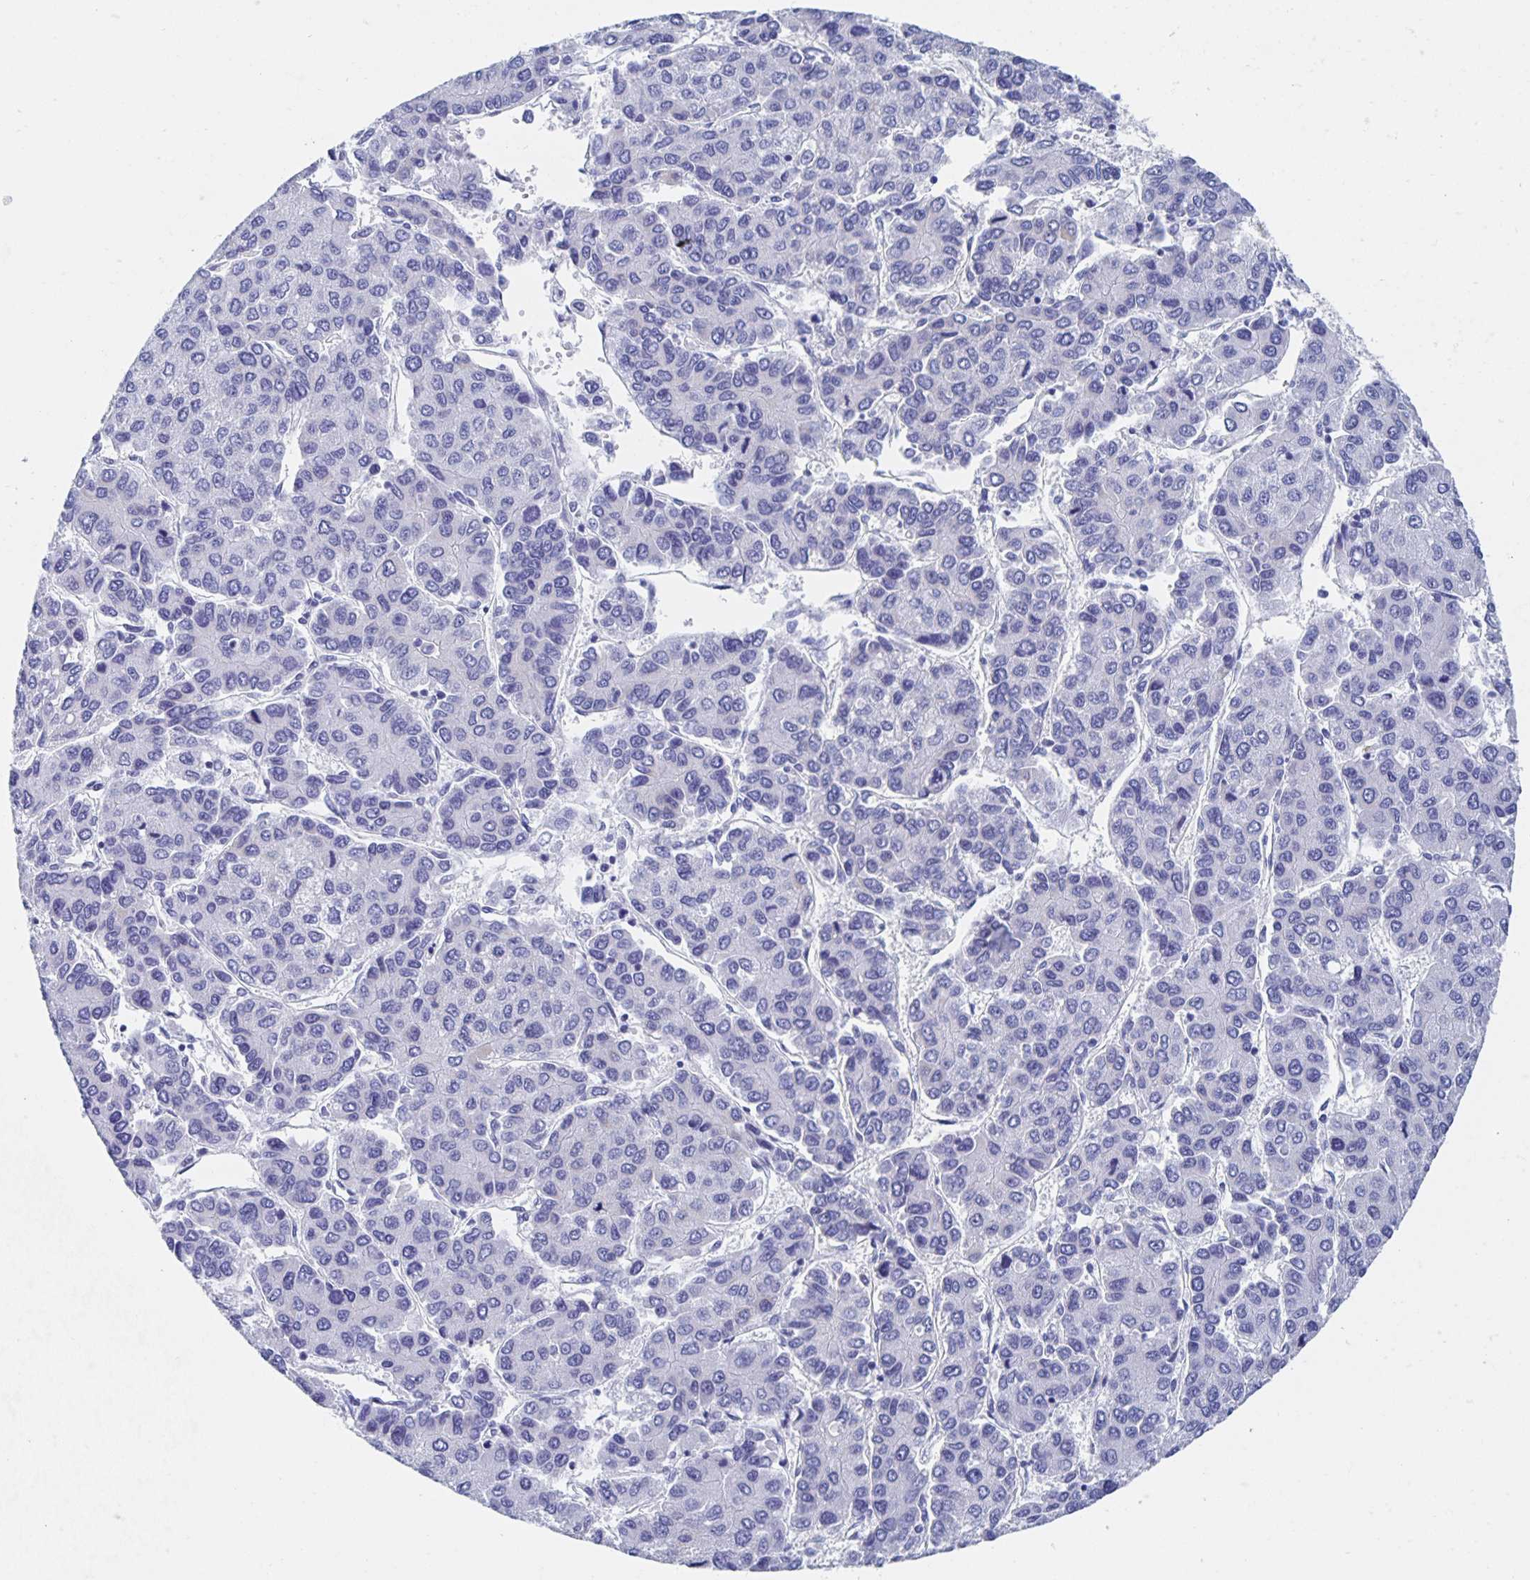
{"staining": {"intensity": "negative", "quantity": "none", "location": "none"}, "tissue": "liver cancer", "cell_type": "Tumor cells", "image_type": "cancer", "snomed": [{"axis": "morphology", "description": "Carcinoma, Hepatocellular, NOS"}, {"axis": "topography", "description": "Liver"}], "caption": "The immunohistochemistry (IHC) micrograph has no significant staining in tumor cells of liver cancer (hepatocellular carcinoma) tissue.", "gene": "DMBT1", "patient": {"sex": "female", "age": 66}}